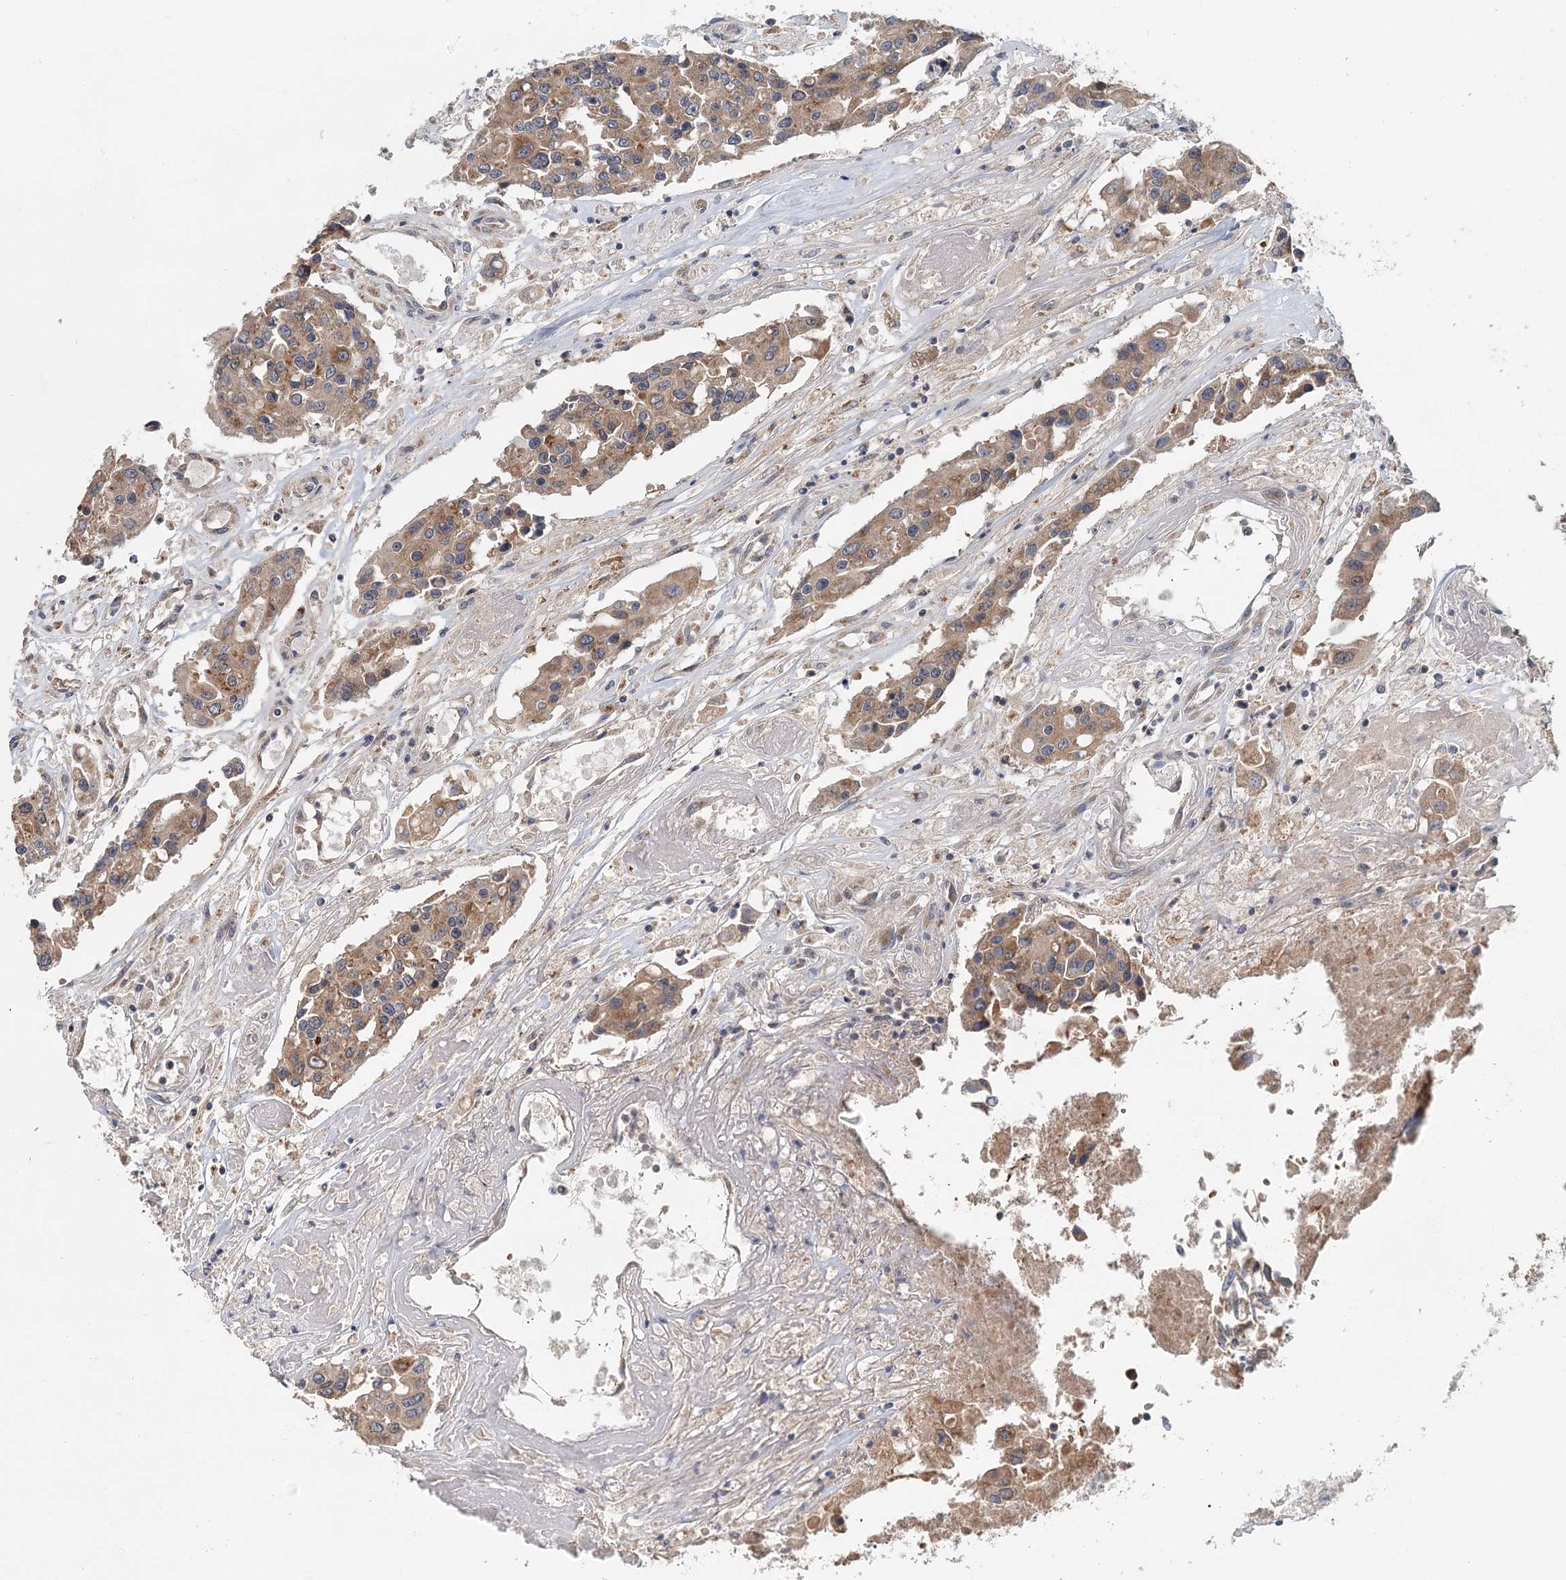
{"staining": {"intensity": "moderate", "quantity": ">75%", "location": "cytoplasmic/membranous"}, "tissue": "colorectal cancer", "cell_type": "Tumor cells", "image_type": "cancer", "snomed": [{"axis": "morphology", "description": "Adenocarcinoma, NOS"}, {"axis": "topography", "description": "Colon"}], "caption": "IHC staining of colorectal cancer, which displays medium levels of moderate cytoplasmic/membranous expression in approximately >75% of tumor cells indicating moderate cytoplasmic/membranous protein positivity. The staining was performed using DAB (3,3'-diaminobenzidine) (brown) for protein detection and nuclei were counterstained in hematoxylin (blue).", "gene": "ADK", "patient": {"sex": "male", "age": 77}}